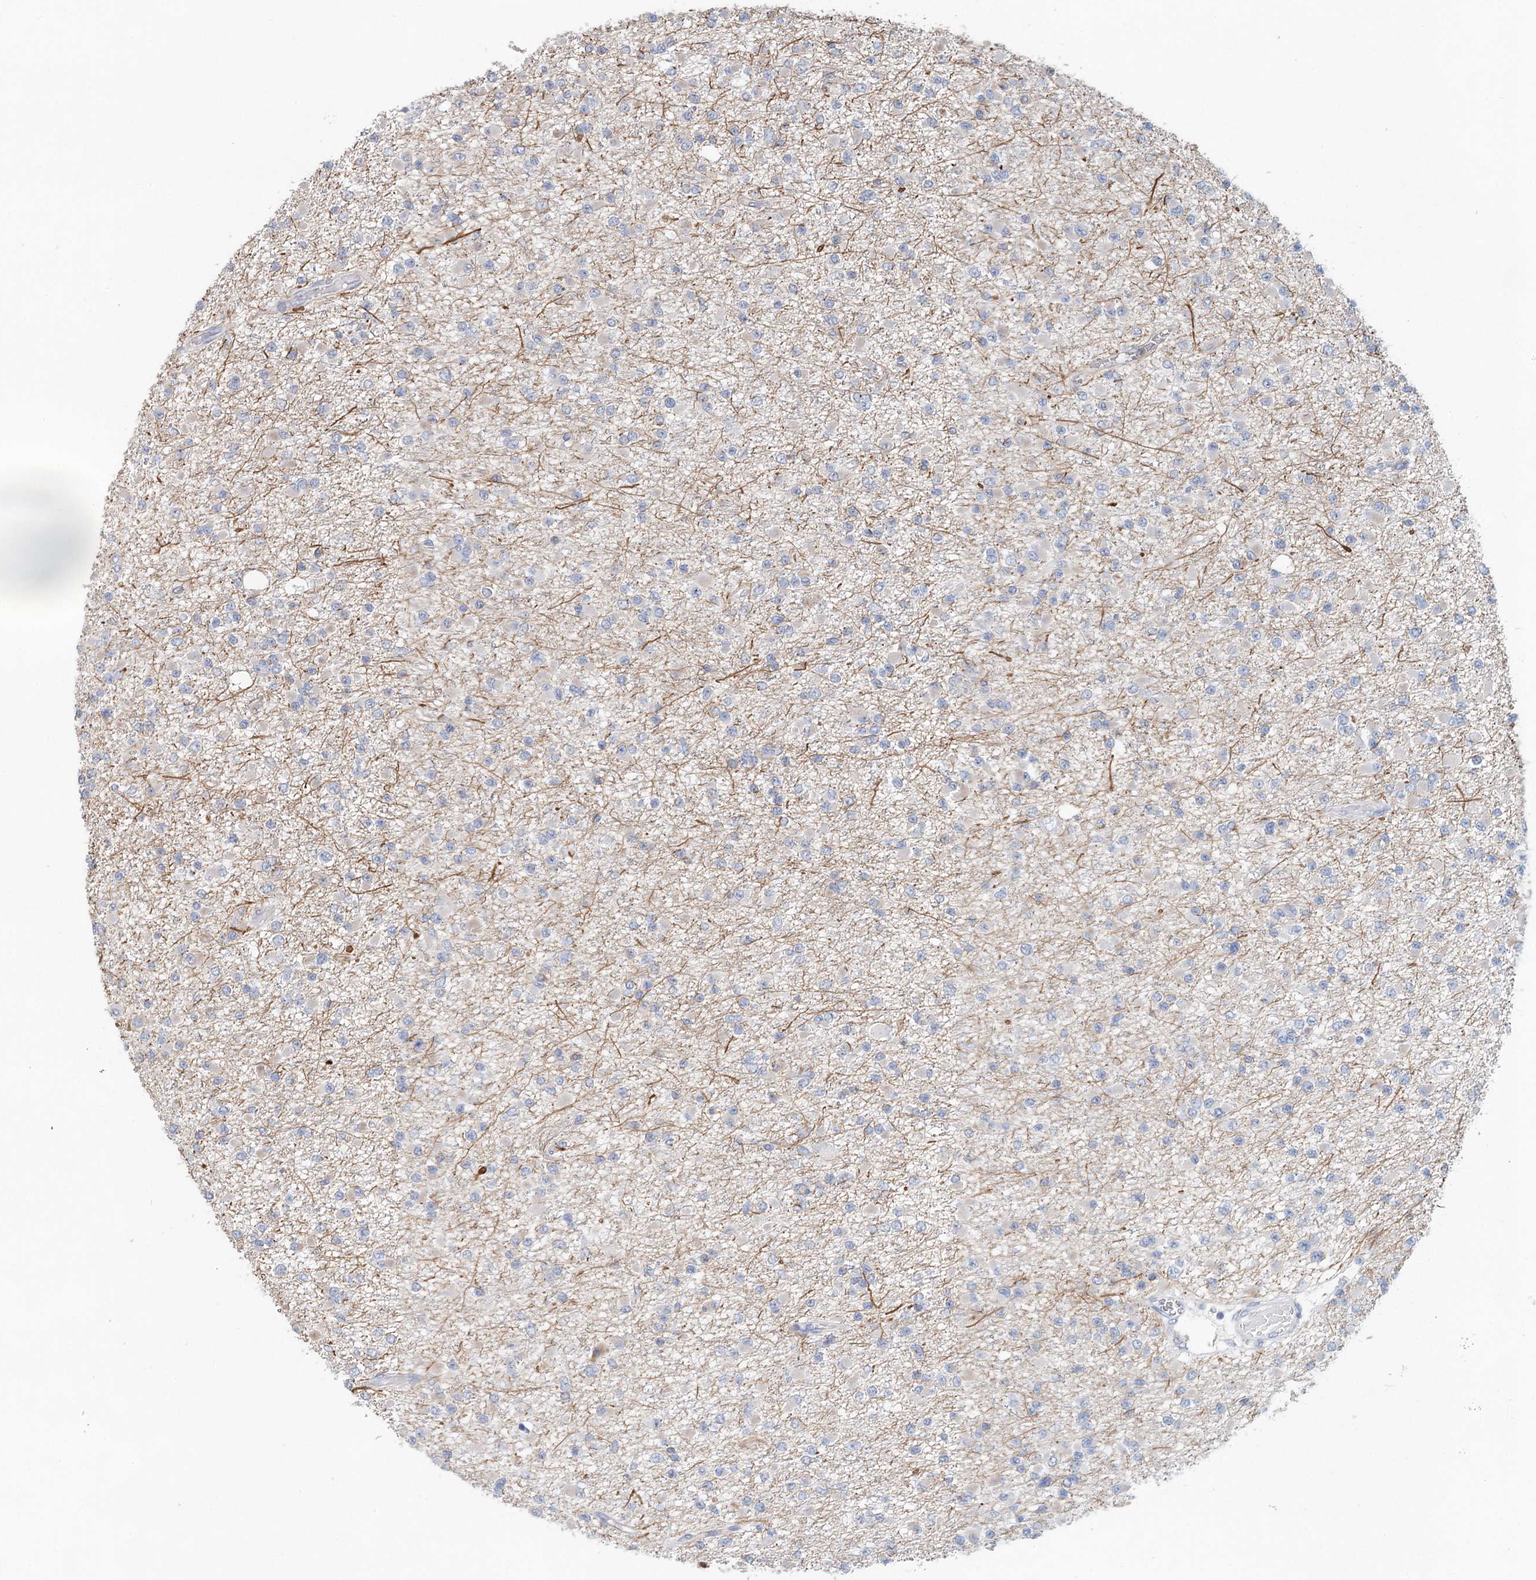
{"staining": {"intensity": "negative", "quantity": "none", "location": "none"}, "tissue": "glioma", "cell_type": "Tumor cells", "image_type": "cancer", "snomed": [{"axis": "morphology", "description": "Glioma, malignant, Low grade"}, {"axis": "topography", "description": "Brain"}], "caption": "Tumor cells show no significant protein expression in glioma.", "gene": "MYL6B", "patient": {"sex": "female", "age": 22}}